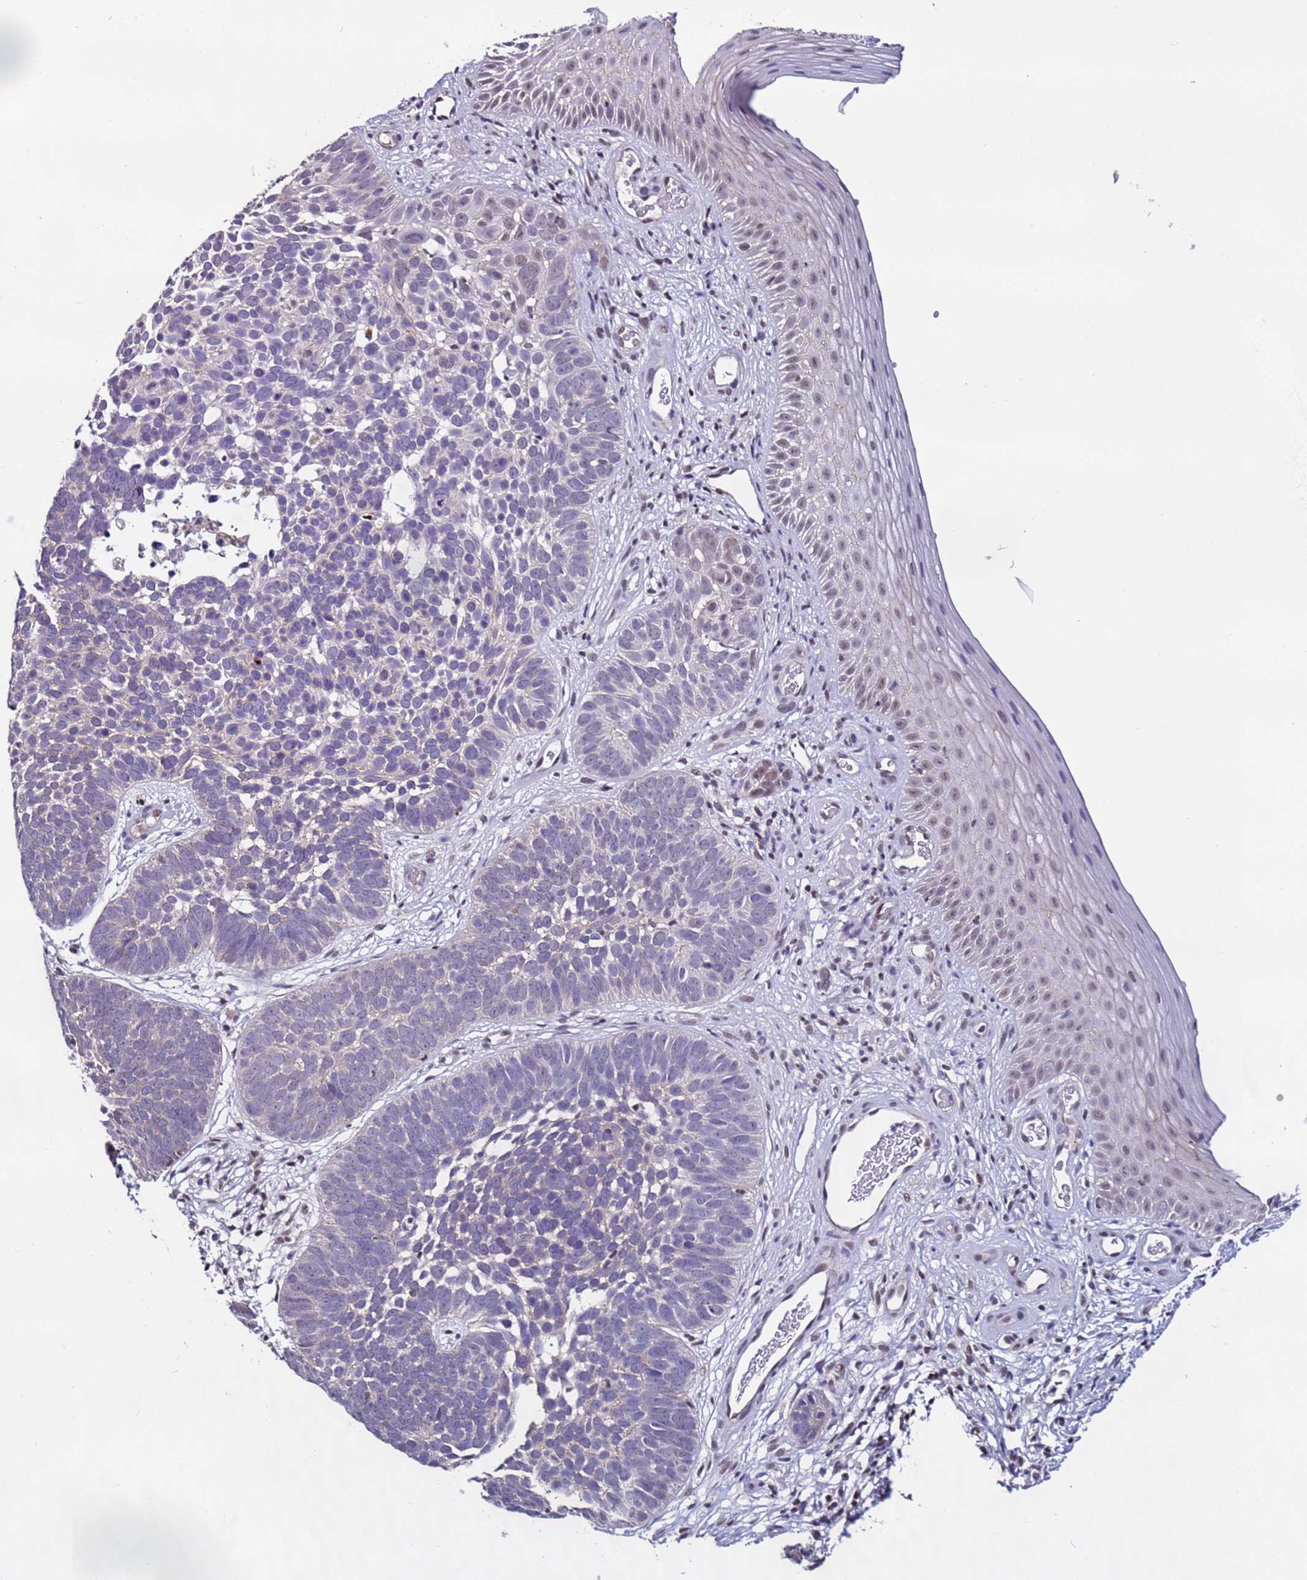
{"staining": {"intensity": "negative", "quantity": "none", "location": "none"}, "tissue": "skin cancer", "cell_type": "Tumor cells", "image_type": "cancer", "snomed": [{"axis": "morphology", "description": "Basal cell carcinoma"}, {"axis": "topography", "description": "Skin"}], "caption": "High magnification brightfield microscopy of skin cancer stained with DAB (brown) and counterstained with hematoxylin (blue): tumor cells show no significant positivity.", "gene": "TENM3", "patient": {"sex": "male", "age": 89}}